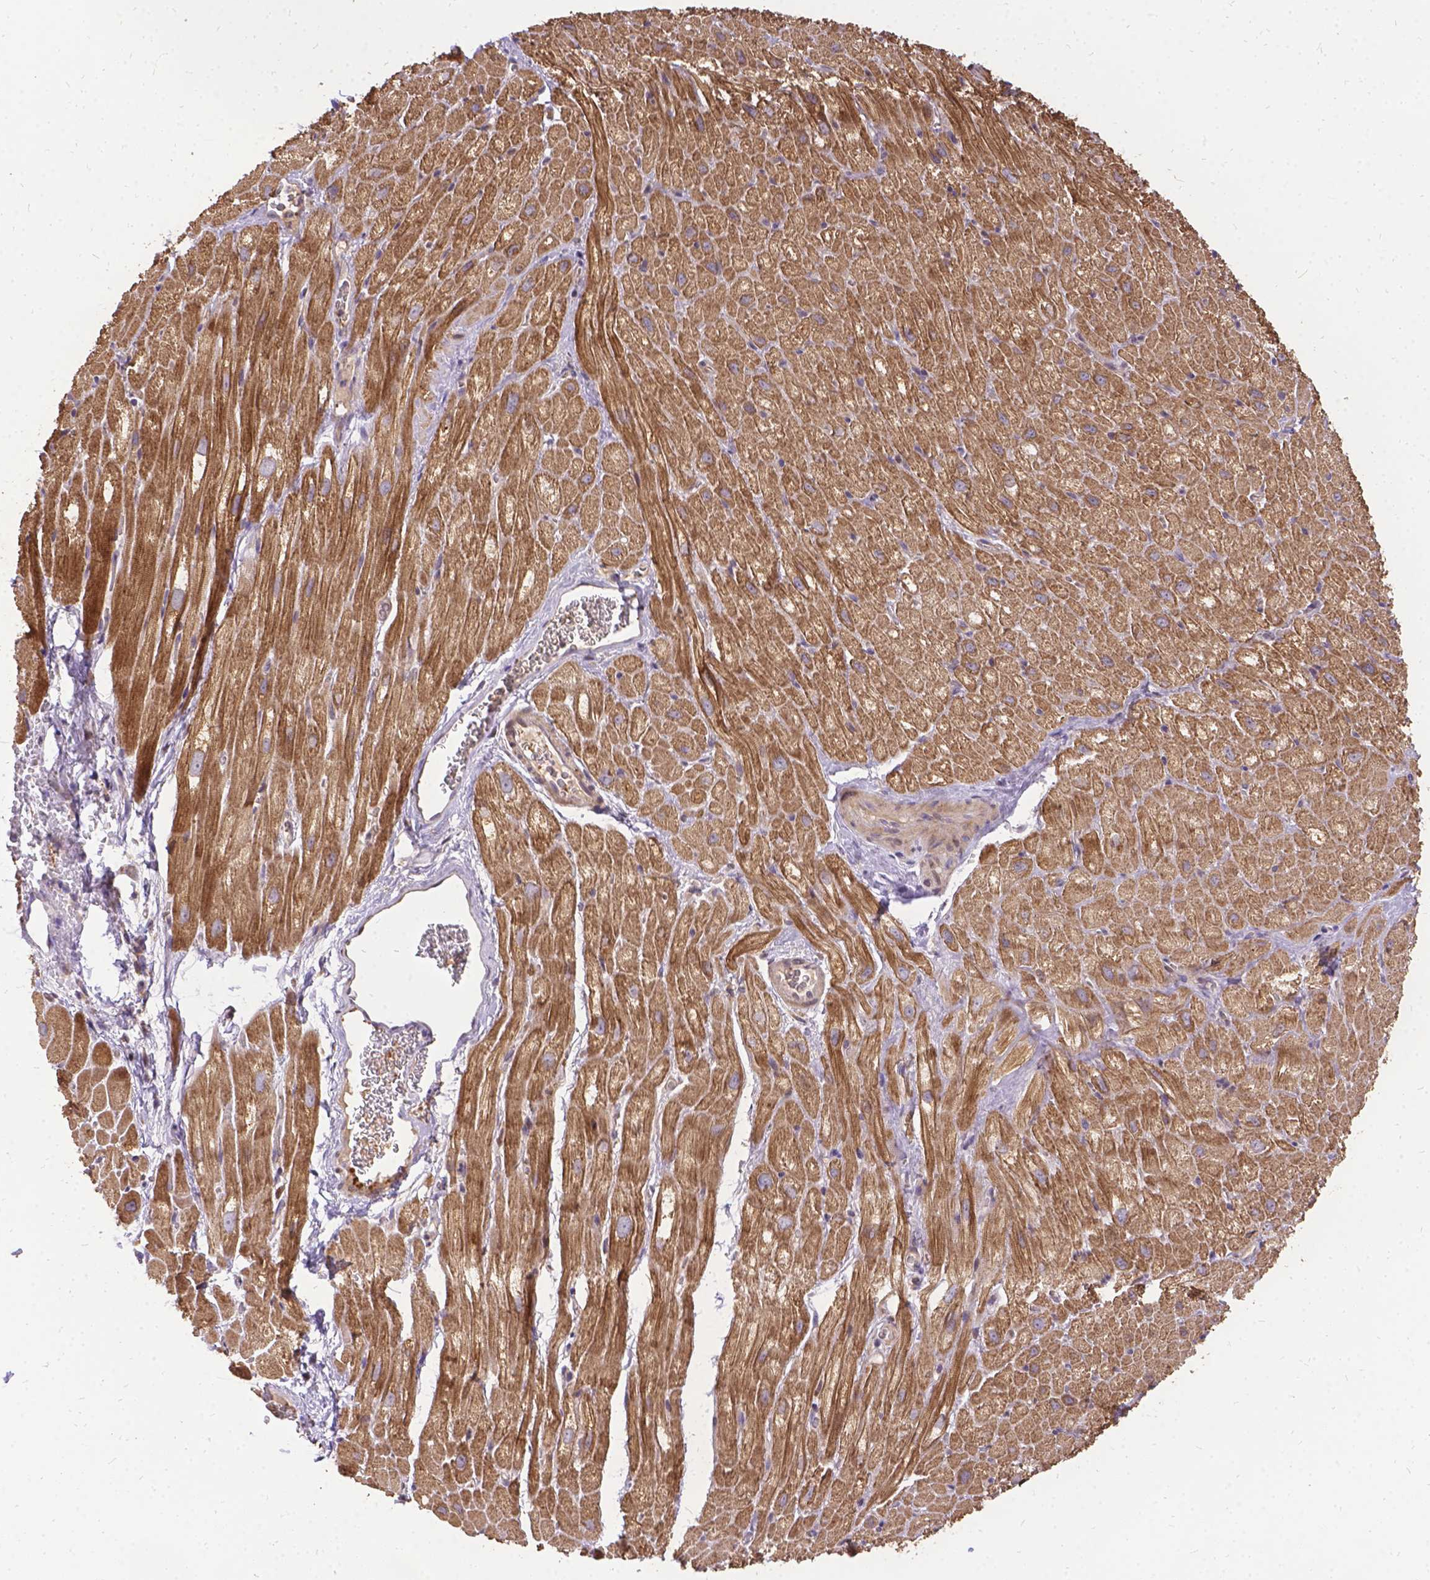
{"staining": {"intensity": "moderate", "quantity": ">75%", "location": "cytoplasmic/membranous"}, "tissue": "heart muscle", "cell_type": "Cardiomyocytes", "image_type": "normal", "snomed": [{"axis": "morphology", "description": "Normal tissue, NOS"}, {"axis": "topography", "description": "Heart"}], "caption": "A high-resolution micrograph shows immunohistochemistry staining of benign heart muscle, which shows moderate cytoplasmic/membranous staining in approximately >75% of cardiomyocytes. (Stains: DAB (3,3'-diaminobenzidine) in brown, nuclei in blue, Microscopy: brightfield microscopy at high magnification).", "gene": "DENND6A", "patient": {"sex": "male", "age": 61}}